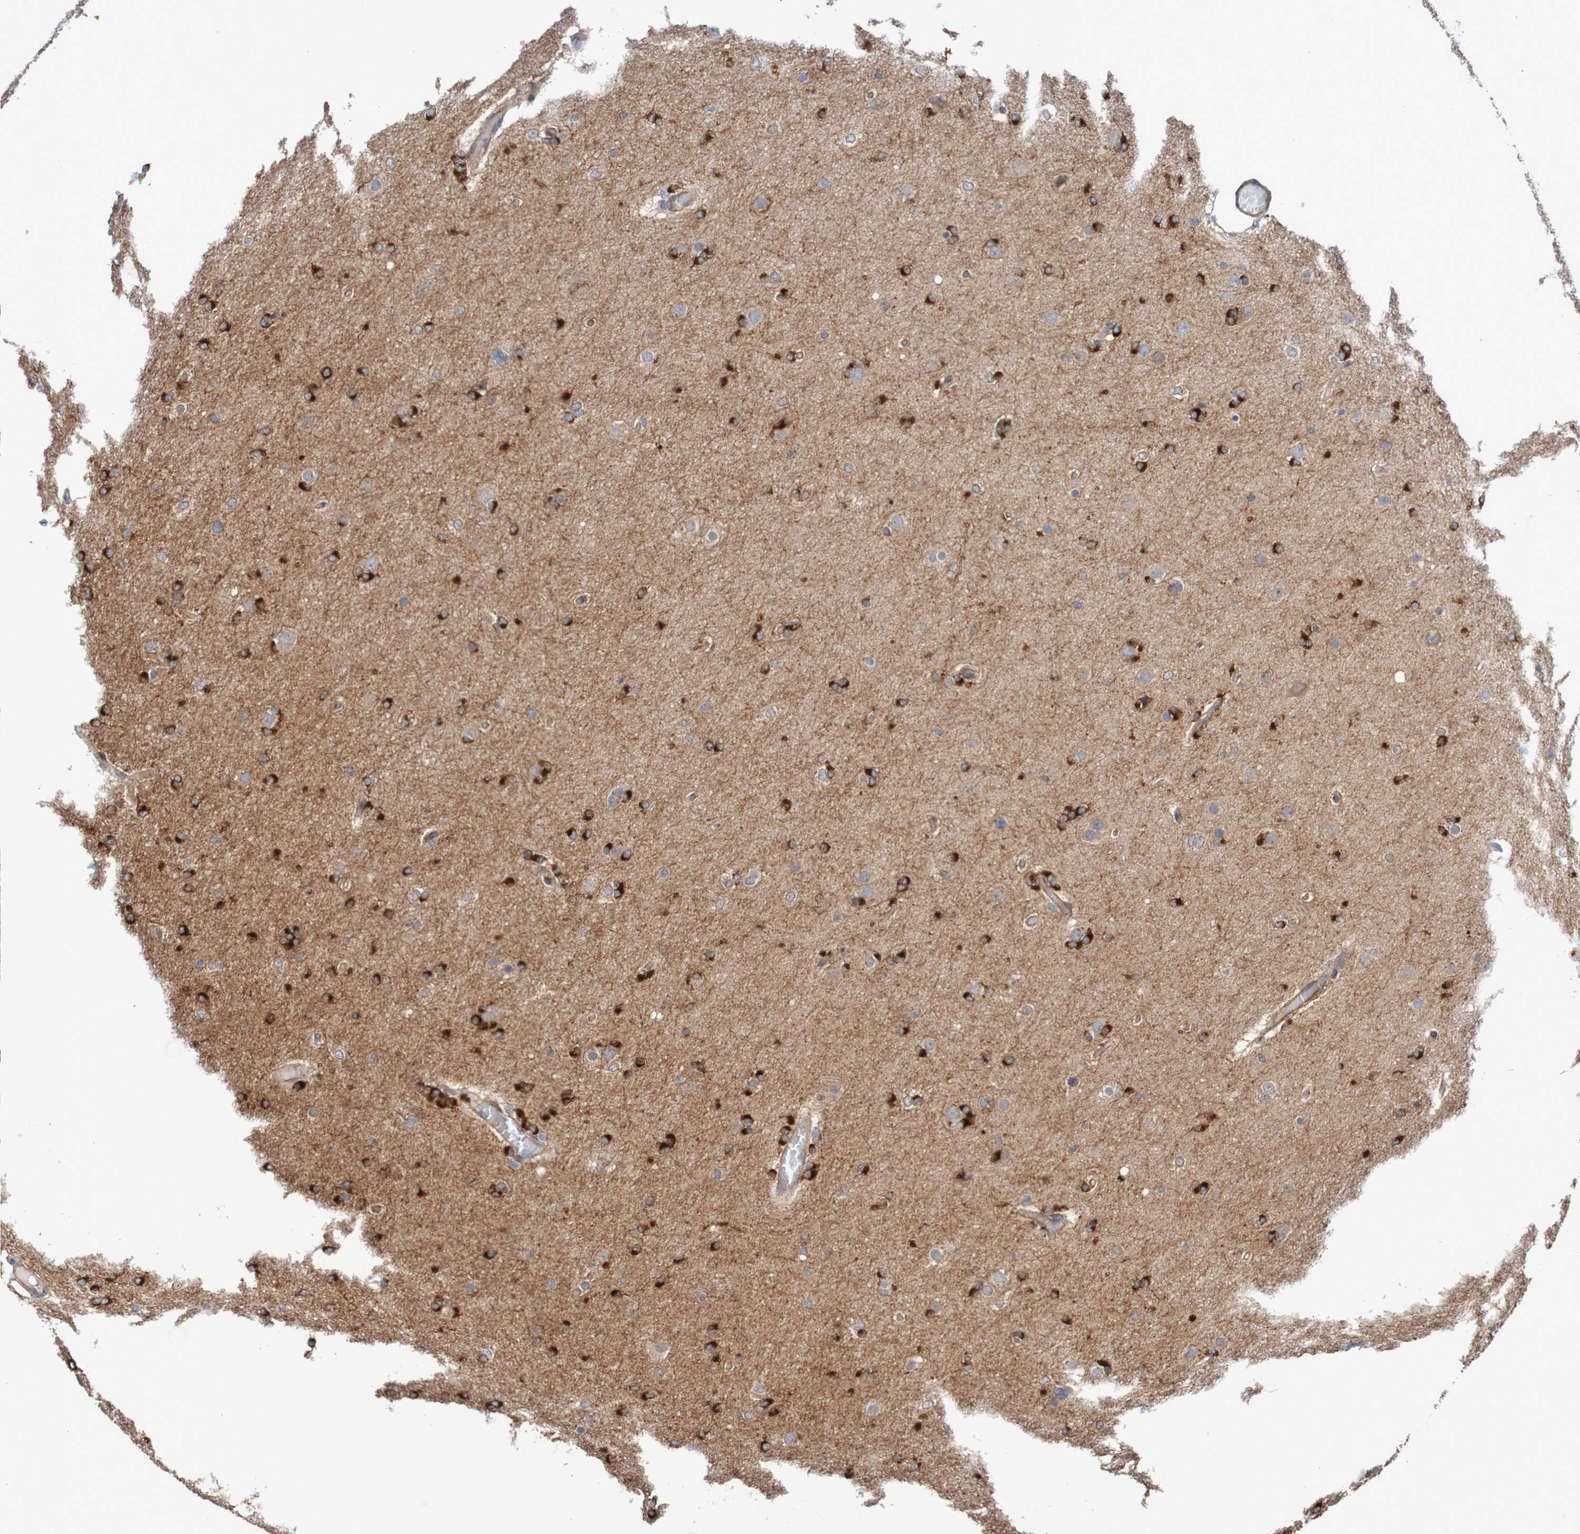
{"staining": {"intensity": "strong", "quantity": "25%-75%", "location": "cytoplasmic/membranous"}, "tissue": "glioma", "cell_type": "Tumor cells", "image_type": "cancer", "snomed": [{"axis": "morphology", "description": "Glioma, malignant, High grade"}, {"axis": "topography", "description": "Cerebral cortex"}], "caption": "Immunohistochemistry image of human glioma stained for a protein (brown), which displays high levels of strong cytoplasmic/membranous positivity in about 25%-75% of tumor cells.", "gene": "ST8SIA6", "patient": {"sex": "female", "age": 36}}